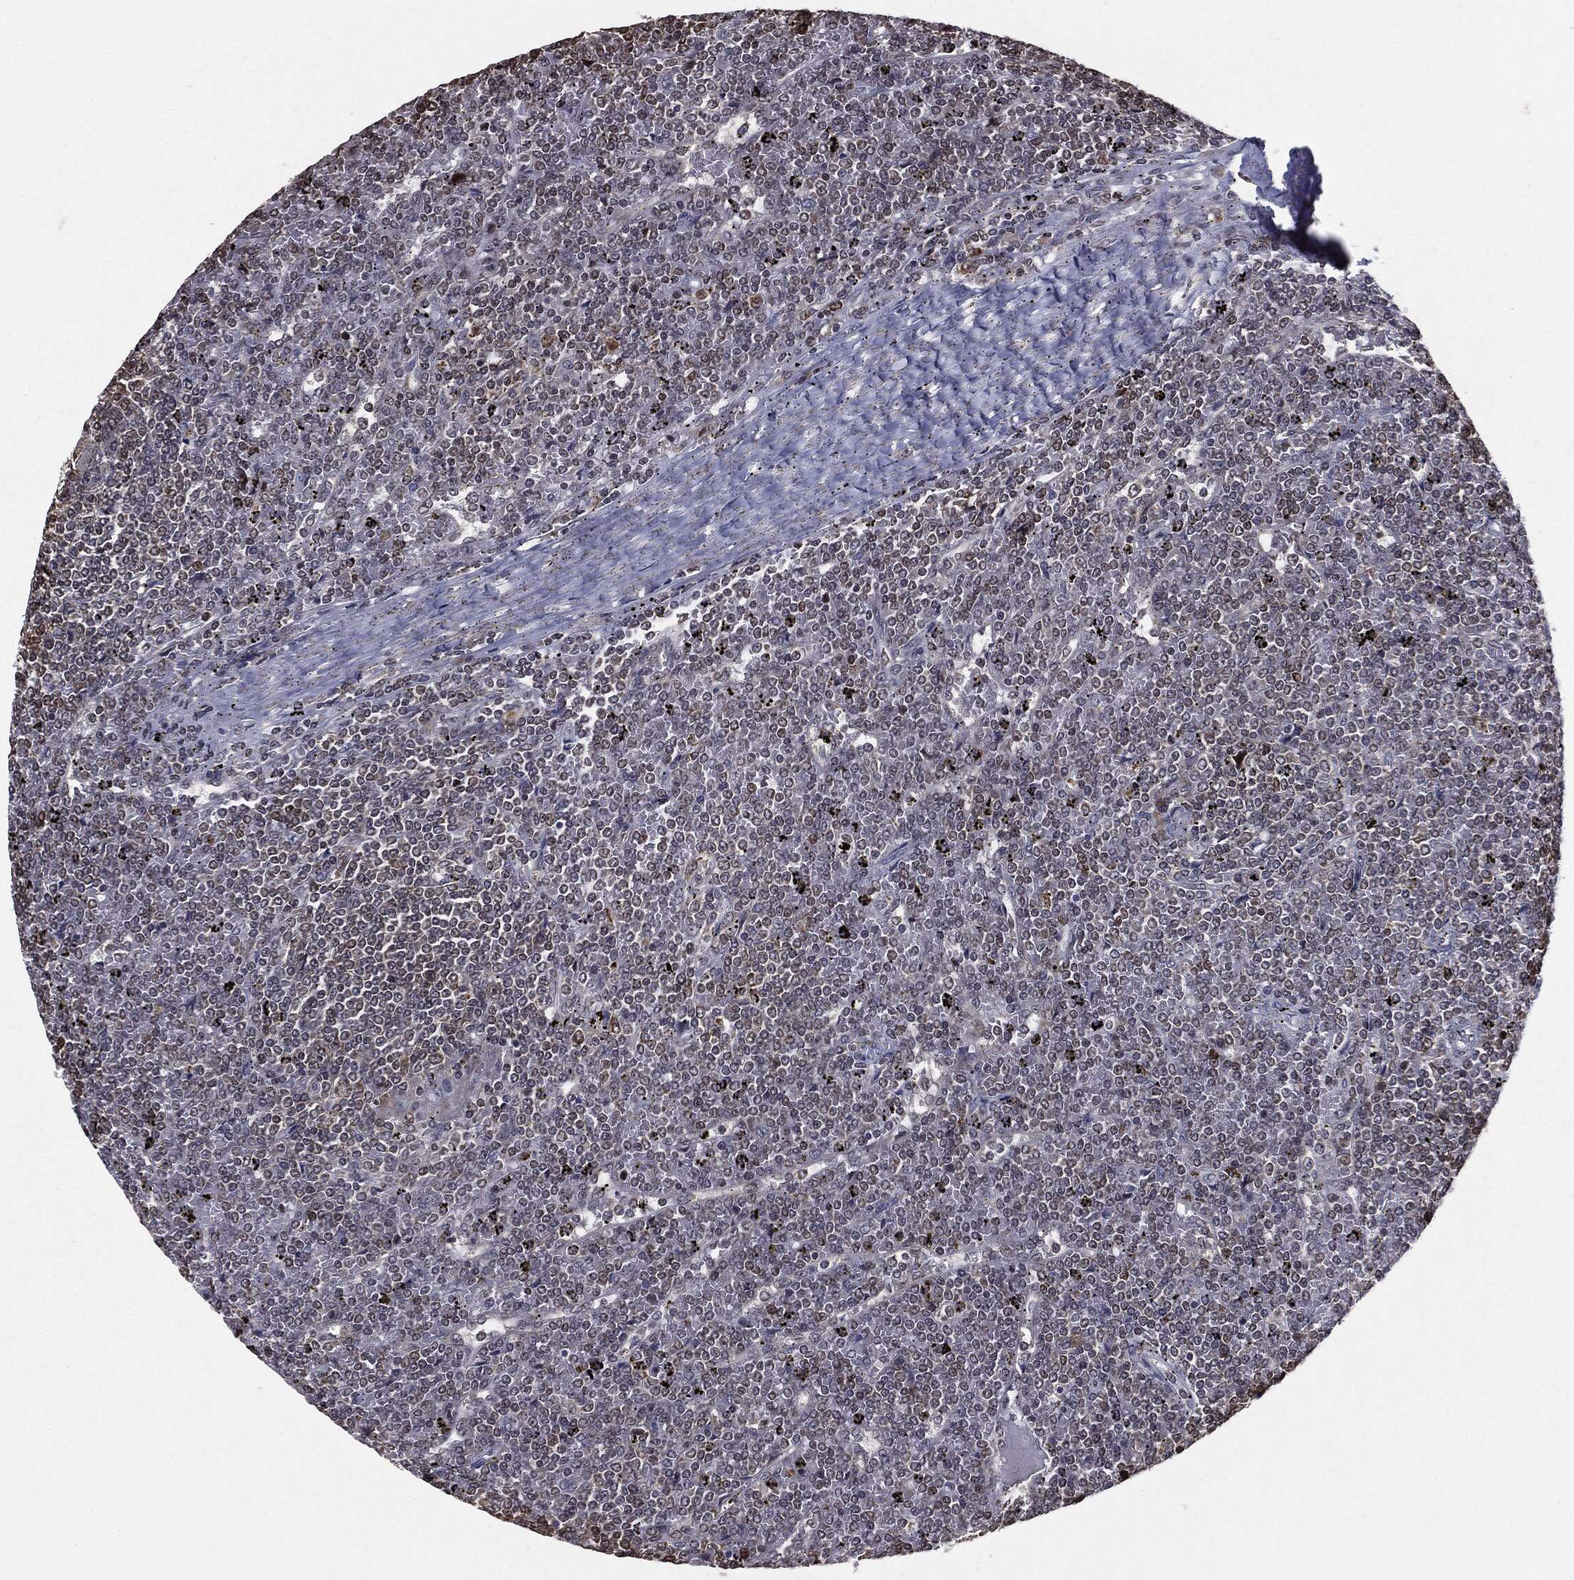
{"staining": {"intensity": "negative", "quantity": "none", "location": "none"}, "tissue": "lymphoma", "cell_type": "Tumor cells", "image_type": "cancer", "snomed": [{"axis": "morphology", "description": "Malignant lymphoma, non-Hodgkin's type, Low grade"}, {"axis": "topography", "description": "Spleen"}], "caption": "A micrograph of human low-grade malignant lymphoma, non-Hodgkin's type is negative for staining in tumor cells.", "gene": "CHCHD2", "patient": {"sex": "female", "age": 19}}